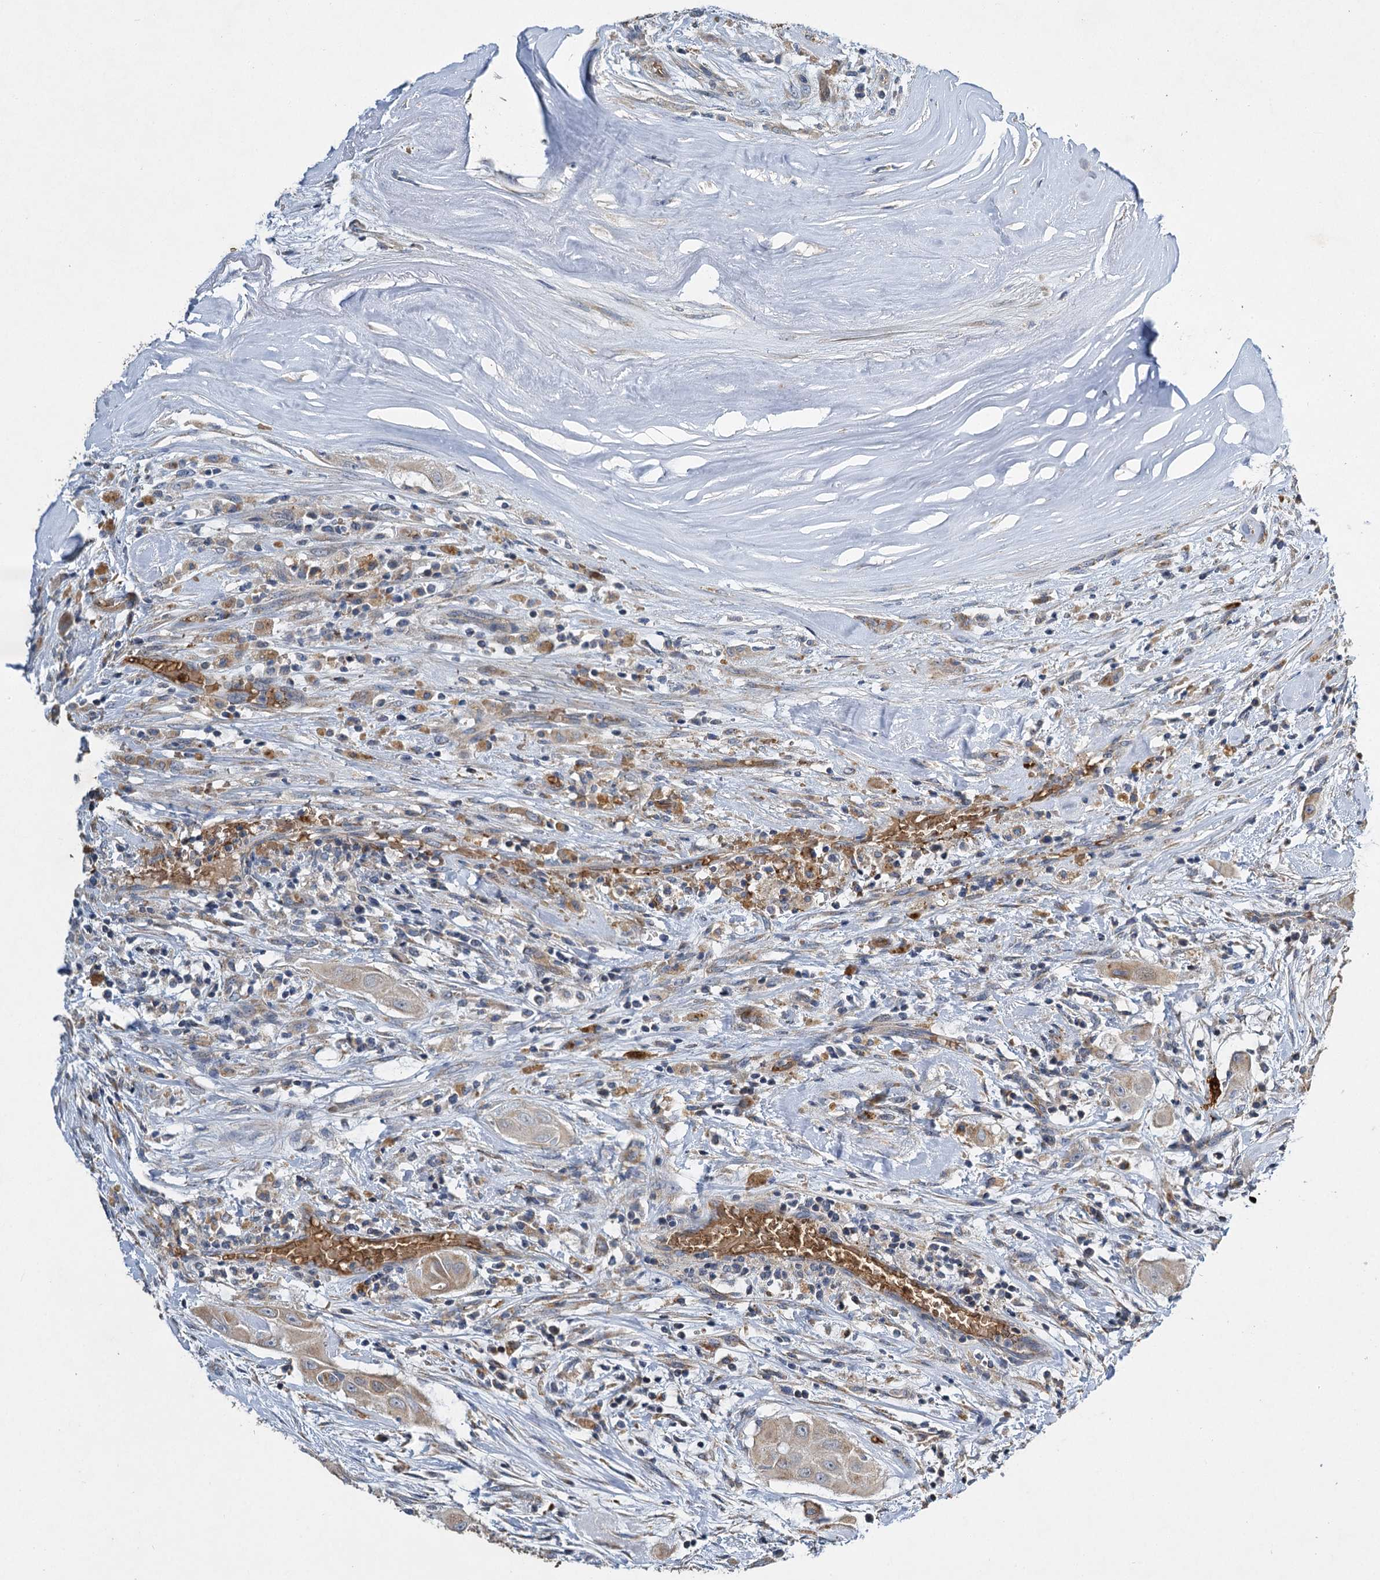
{"staining": {"intensity": "weak", "quantity": "25%-75%", "location": "cytoplasmic/membranous"}, "tissue": "thyroid cancer", "cell_type": "Tumor cells", "image_type": "cancer", "snomed": [{"axis": "morphology", "description": "Papillary adenocarcinoma, NOS"}, {"axis": "topography", "description": "Thyroid gland"}], "caption": "IHC staining of thyroid cancer (papillary adenocarcinoma), which reveals low levels of weak cytoplasmic/membranous positivity in approximately 25%-75% of tumor cells indicating weak cytoplasmic/membranous protein positivity. The staining was performed using DAB (3,3'-diaminobenzidine) (brown) for protein detection and nuclei were counterstained in hematoxylin (blue).", "gene": "BCS1L", "patient": {"sex": "female", "age": 59}}